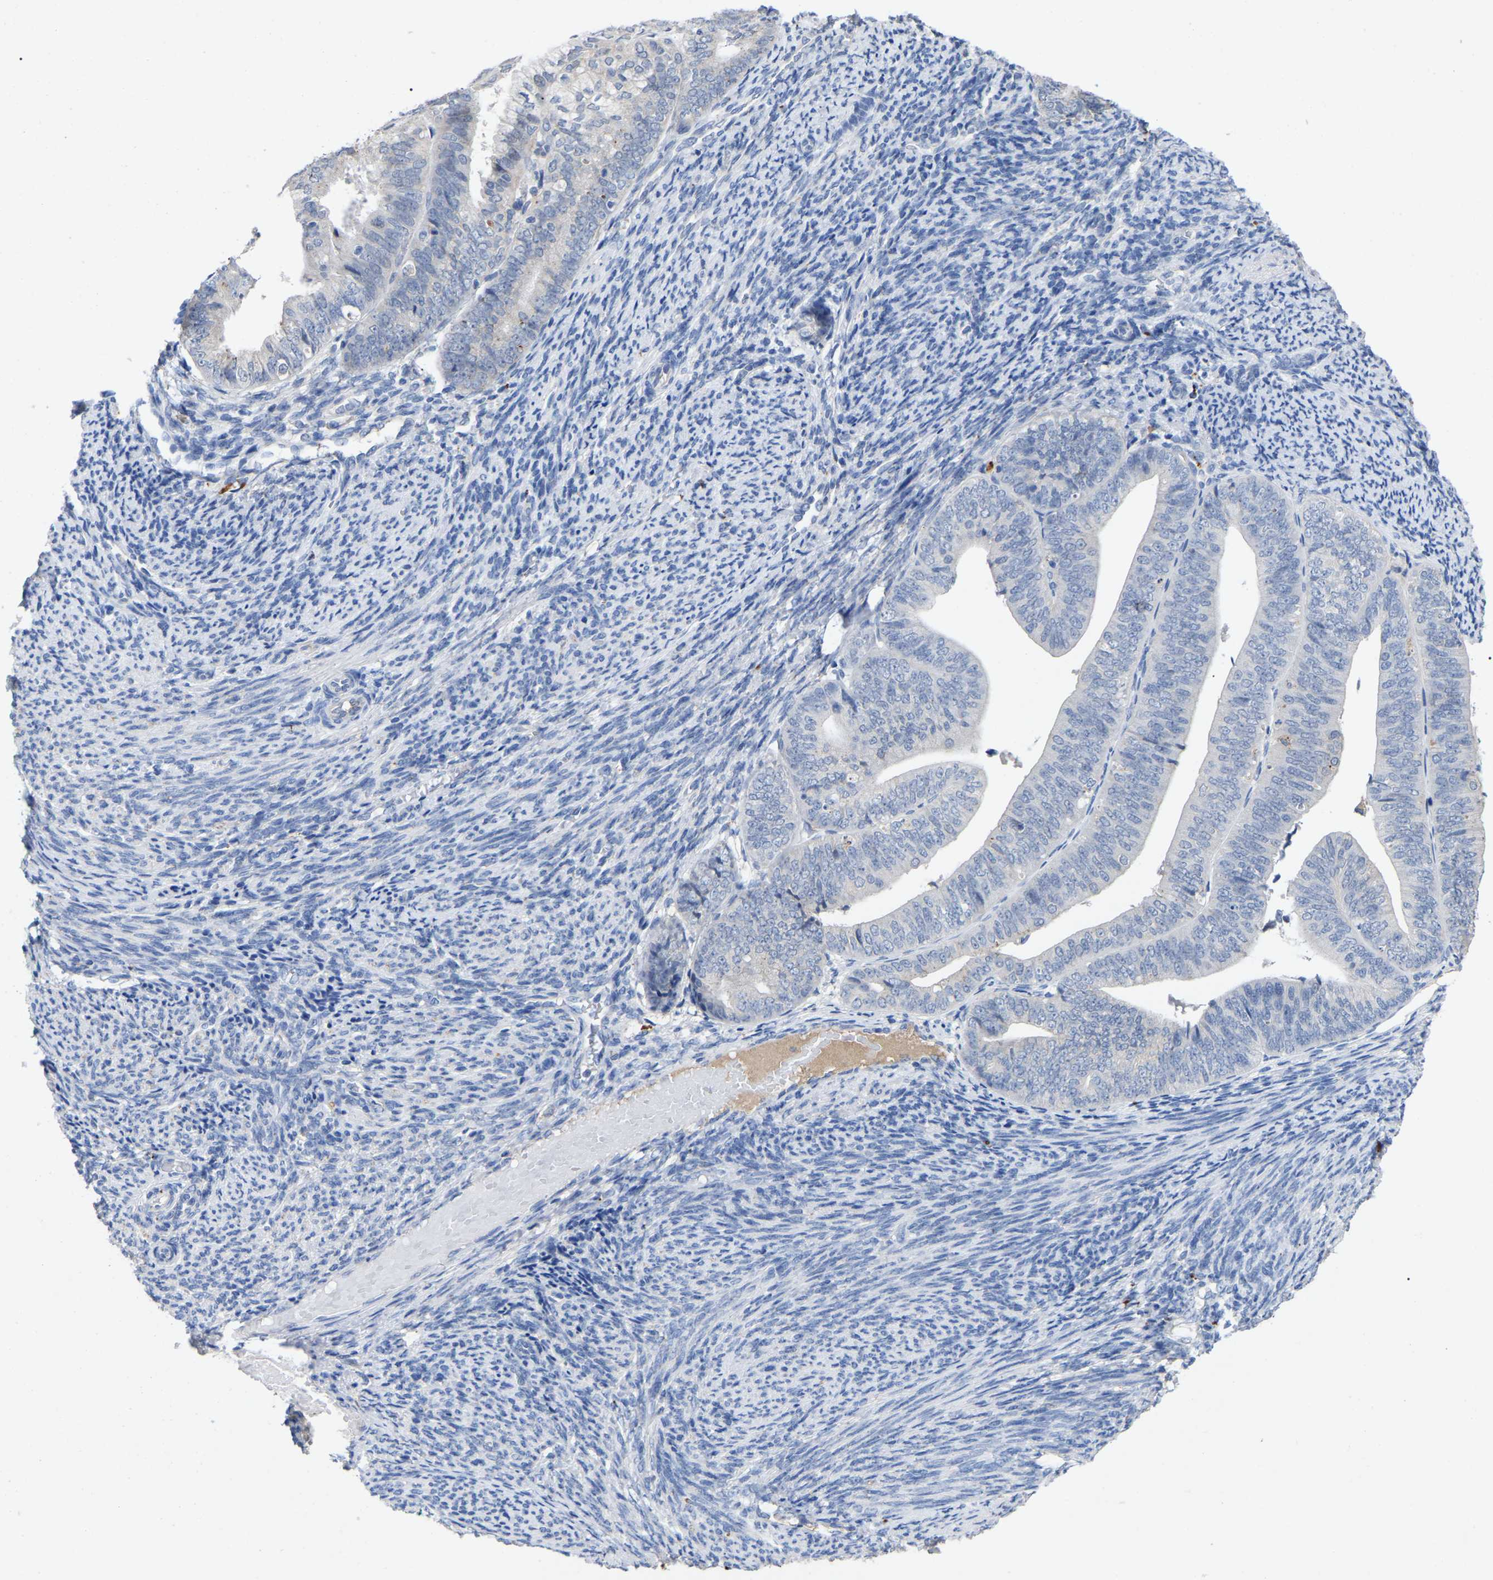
{"staining": {"intensity": "negative", "quantity": "none", "location": "none"}, "tissue": "endometrial cancer", "cell_type": "Tumor cells", "image_type": "cancer", "snomed": [{"axis": "morphology", "description": "Adenocarcinoma, NOS"}, {"axis": "topography", "description": "Endometrium"}], "caption": "IHC histopathology image of human endometrial cancer stained for a protein (brown), which exhibits no positivity in tumor cells. (Immunohistochemistry, brightfield microscopy, high magnification).", "gene": "SMPD2", "patient": {"sex": "female", "age": 63}}